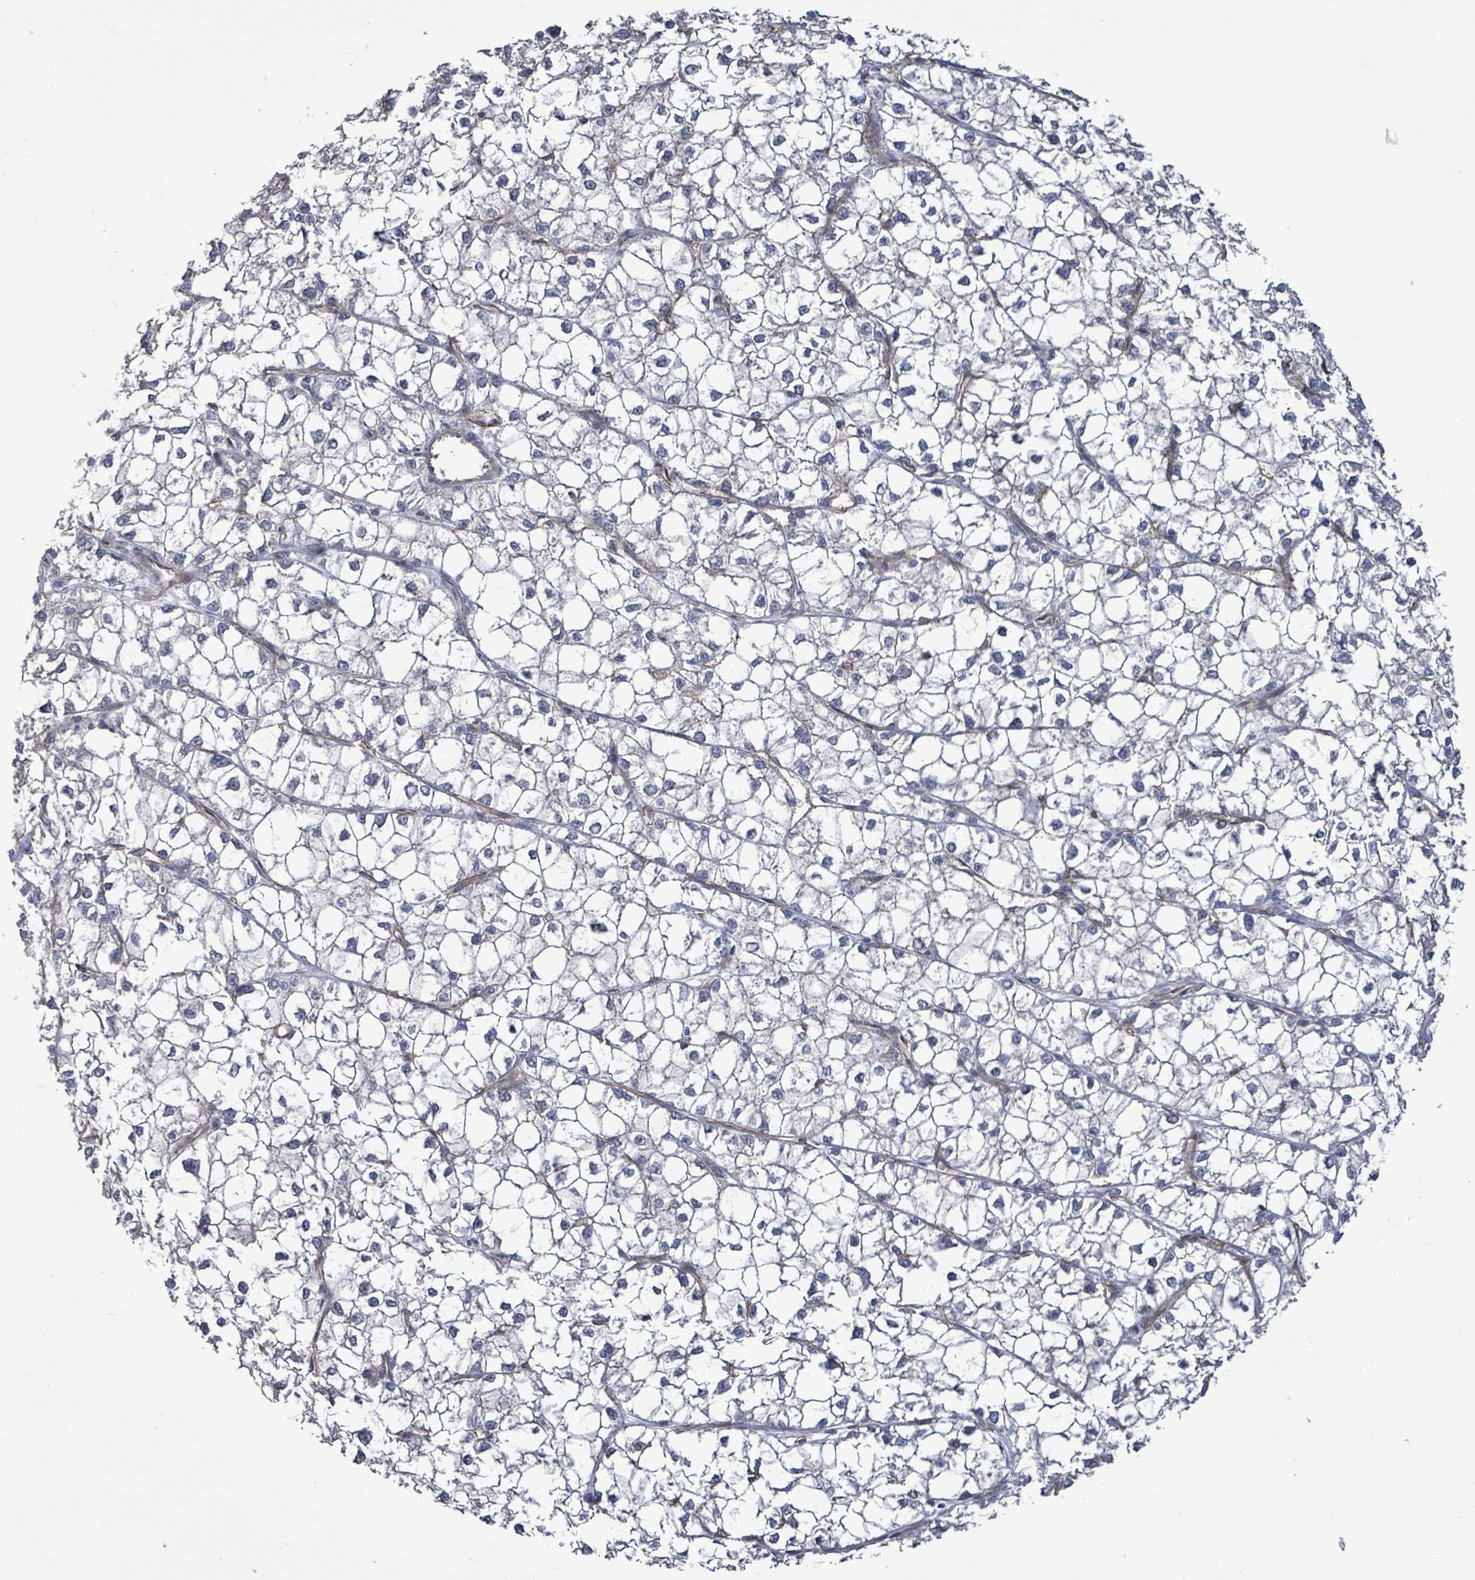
{"staining": {"intensity": "negative", "quantity": "none", "location": "none"}, "tissue": "liver cancer", "cell_type": "Tumor cells", "image_type": "cancer", "snomed": [{"axis": "morphology", "description": "Carcinoma, Hepatocellular, NOS"}, {"axis": "topography", "description": "Liver"}], "caption": "High power microscopy histopathology image of an IHC image of hepatocellular carcinoma (liver), revealing no significant positivity in tumor cells.", "gene": "KANK3", "patient": {"sex": "female", "age": 43}}